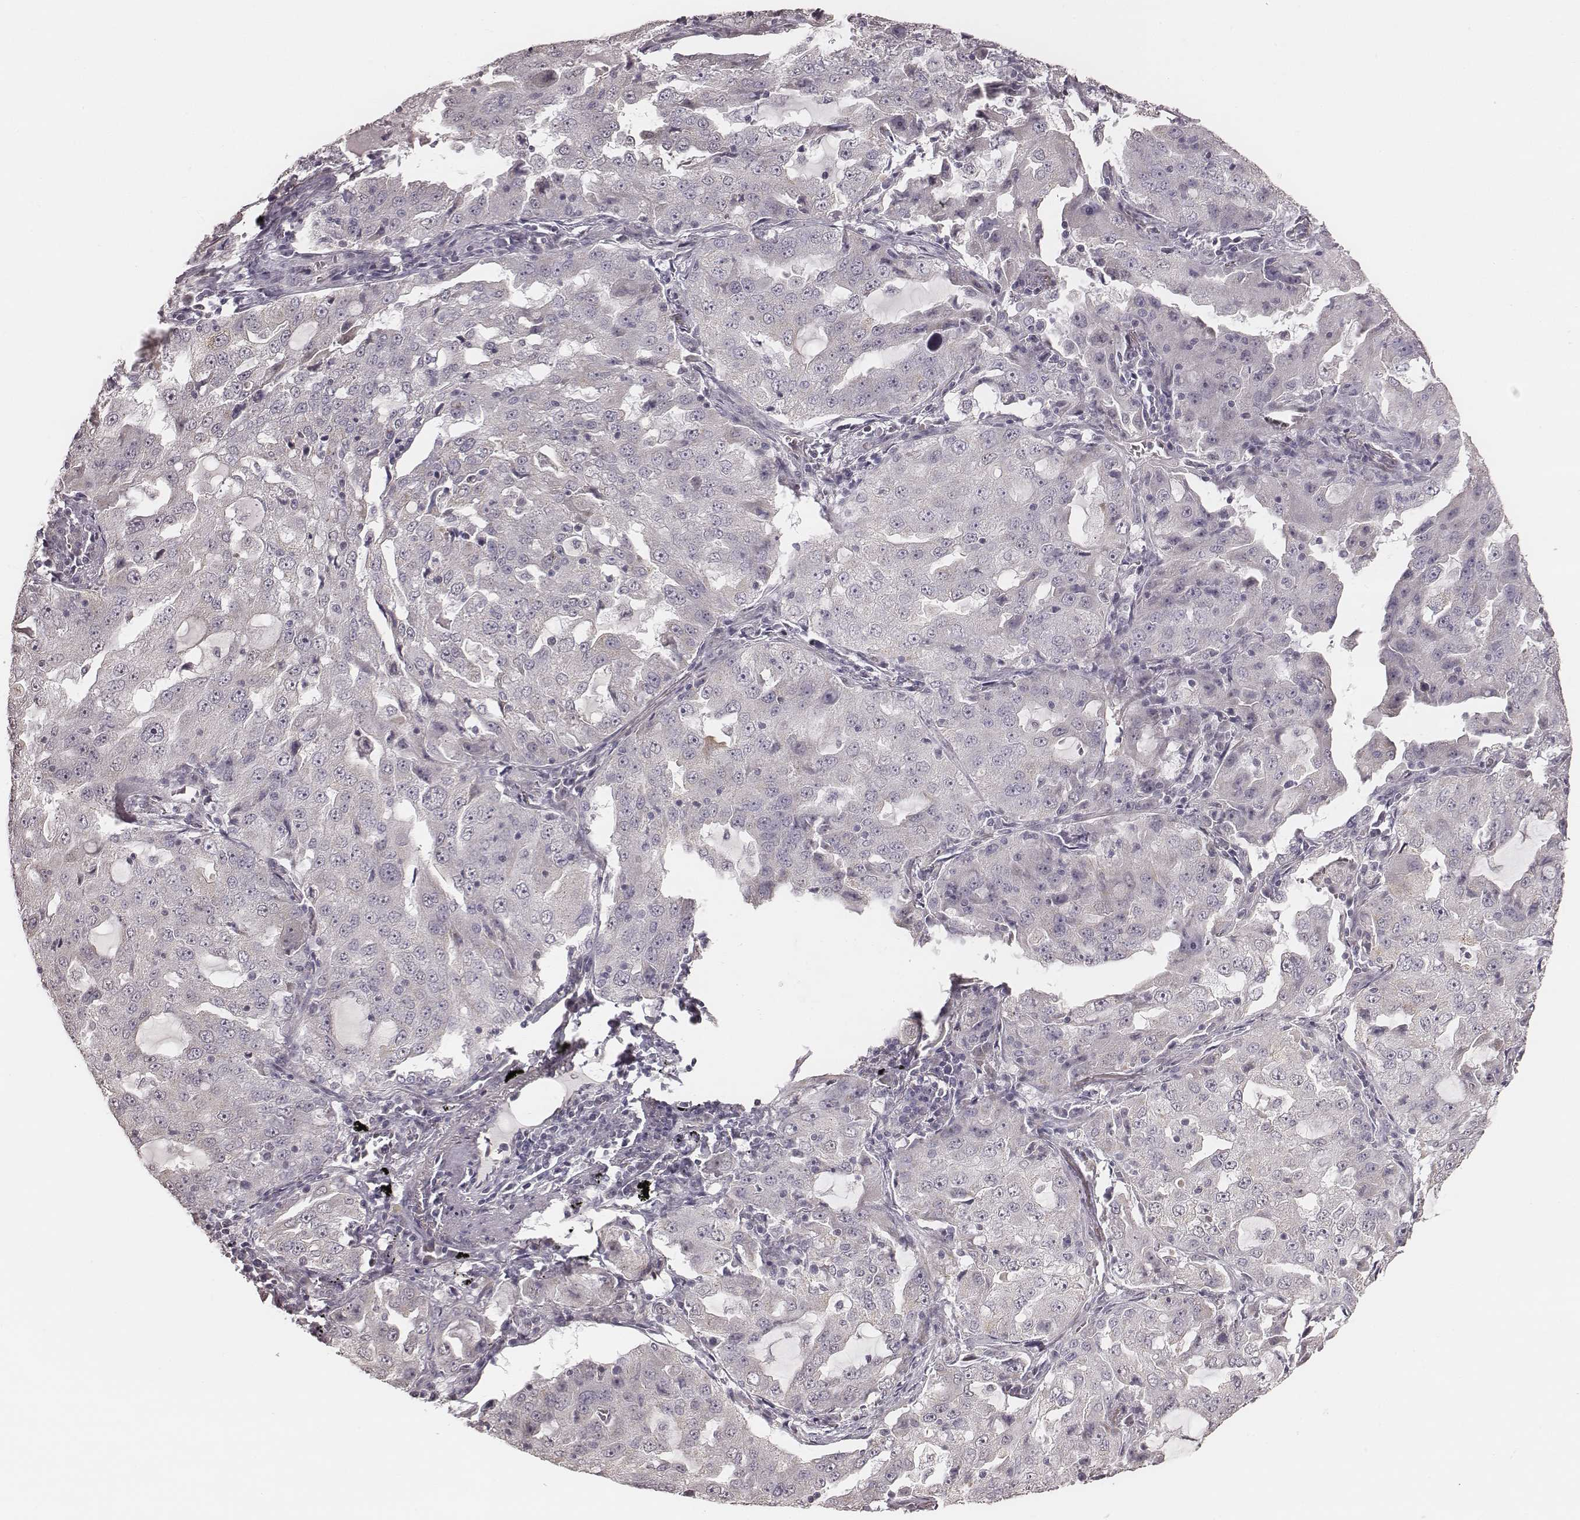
{"staining": {"intensity": "negative", "quantity": "none", "location": "none"}, "tissue": "lung cancer", "cell_type": "Tumor cells", "image_type": "cancer", "snomed": [{"axis": "morphology", "description": "Adenocarcinoma, NOS"}, {"axis": "topography", "description": "Lung"}], "caption": "An immunohistochemistry micrograph of lung cancer (adenocarcinoma) is shown. There is no staining in tumor cells of lung cancer (adenocarcinoma). Nuclei are stained in blue.", "gene": "SLC7A4", "patient": {"sex": "female", "age": 61}}